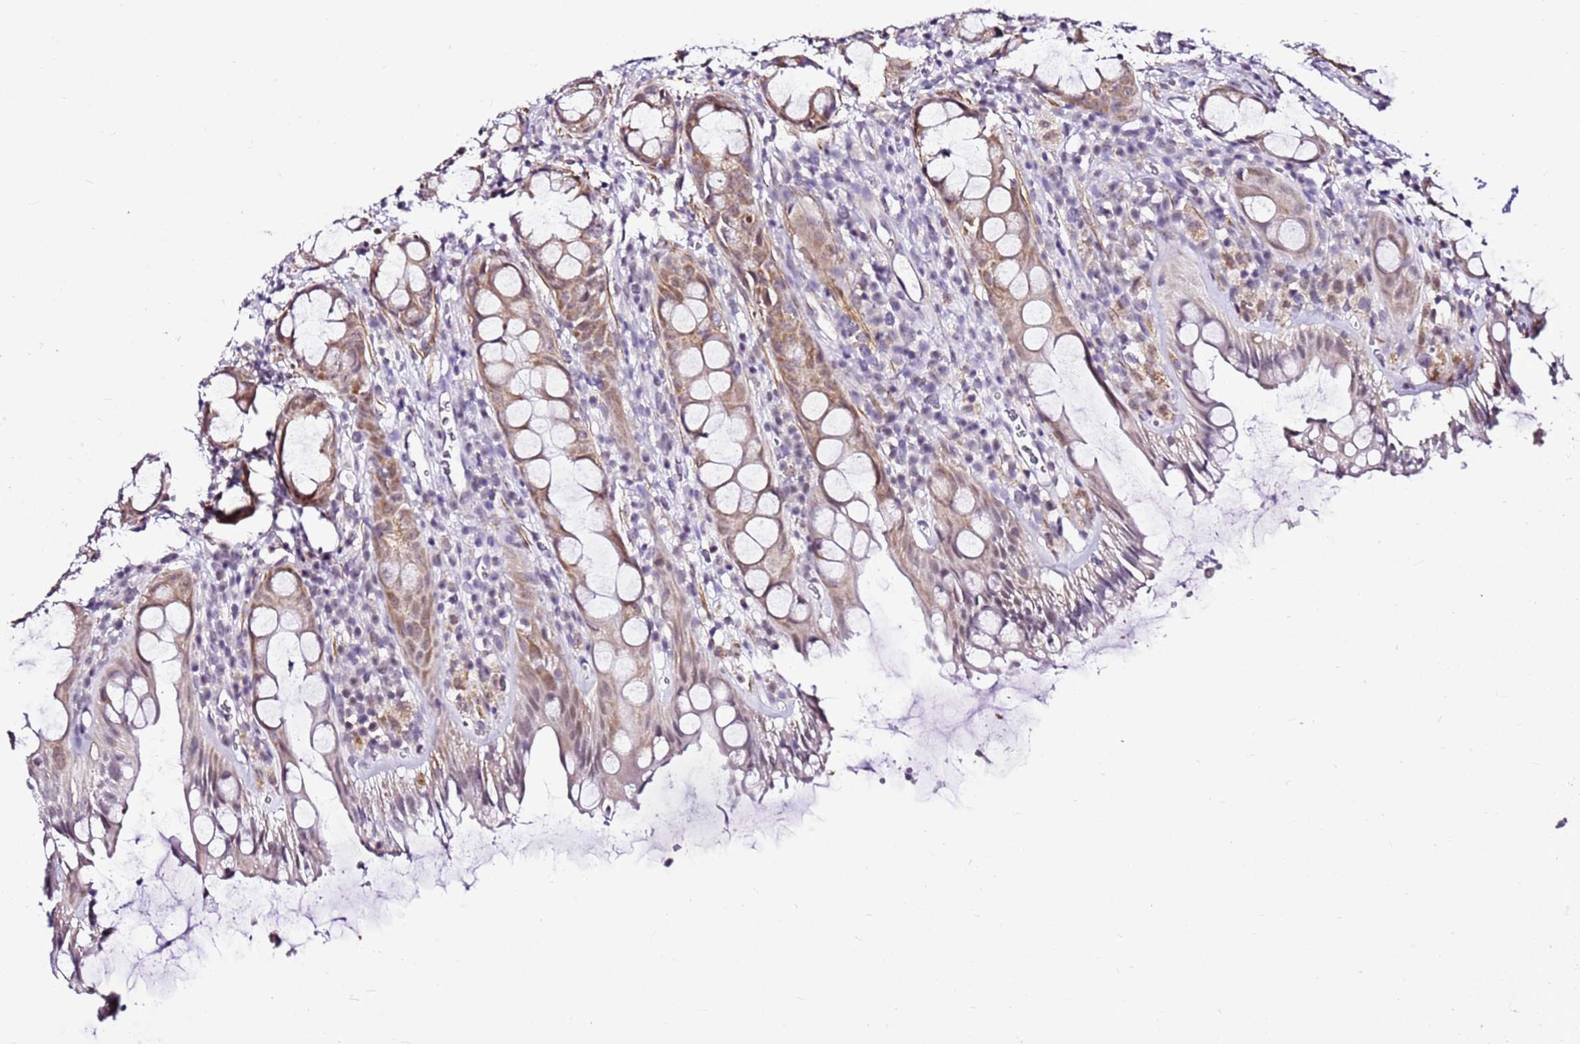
{"staining": {"intensity": "weak", "quantity": ">75%", "location": "cytoplasmic/membranous"}, "tissue": "rectum", "cell_type": "Glandular cells", "image_type": "normal", "snomed": [{"axis": "morphology", "description": "Normal tissue, NOS"}, {"axis": "topography", "description": "Rectum"}], "caption": "High-magnification brightfield microscopy of benign rectum stained with DAB (brown) and counterstained with hematoxylin (blue). glandular cells exhibit weak cytoplasmic/membranous positivity is present in approximately>75% of cells. Nuclei are stained in blue.", "gene": "SMIM4", "patient": {"sex": "female", "age": 57}}